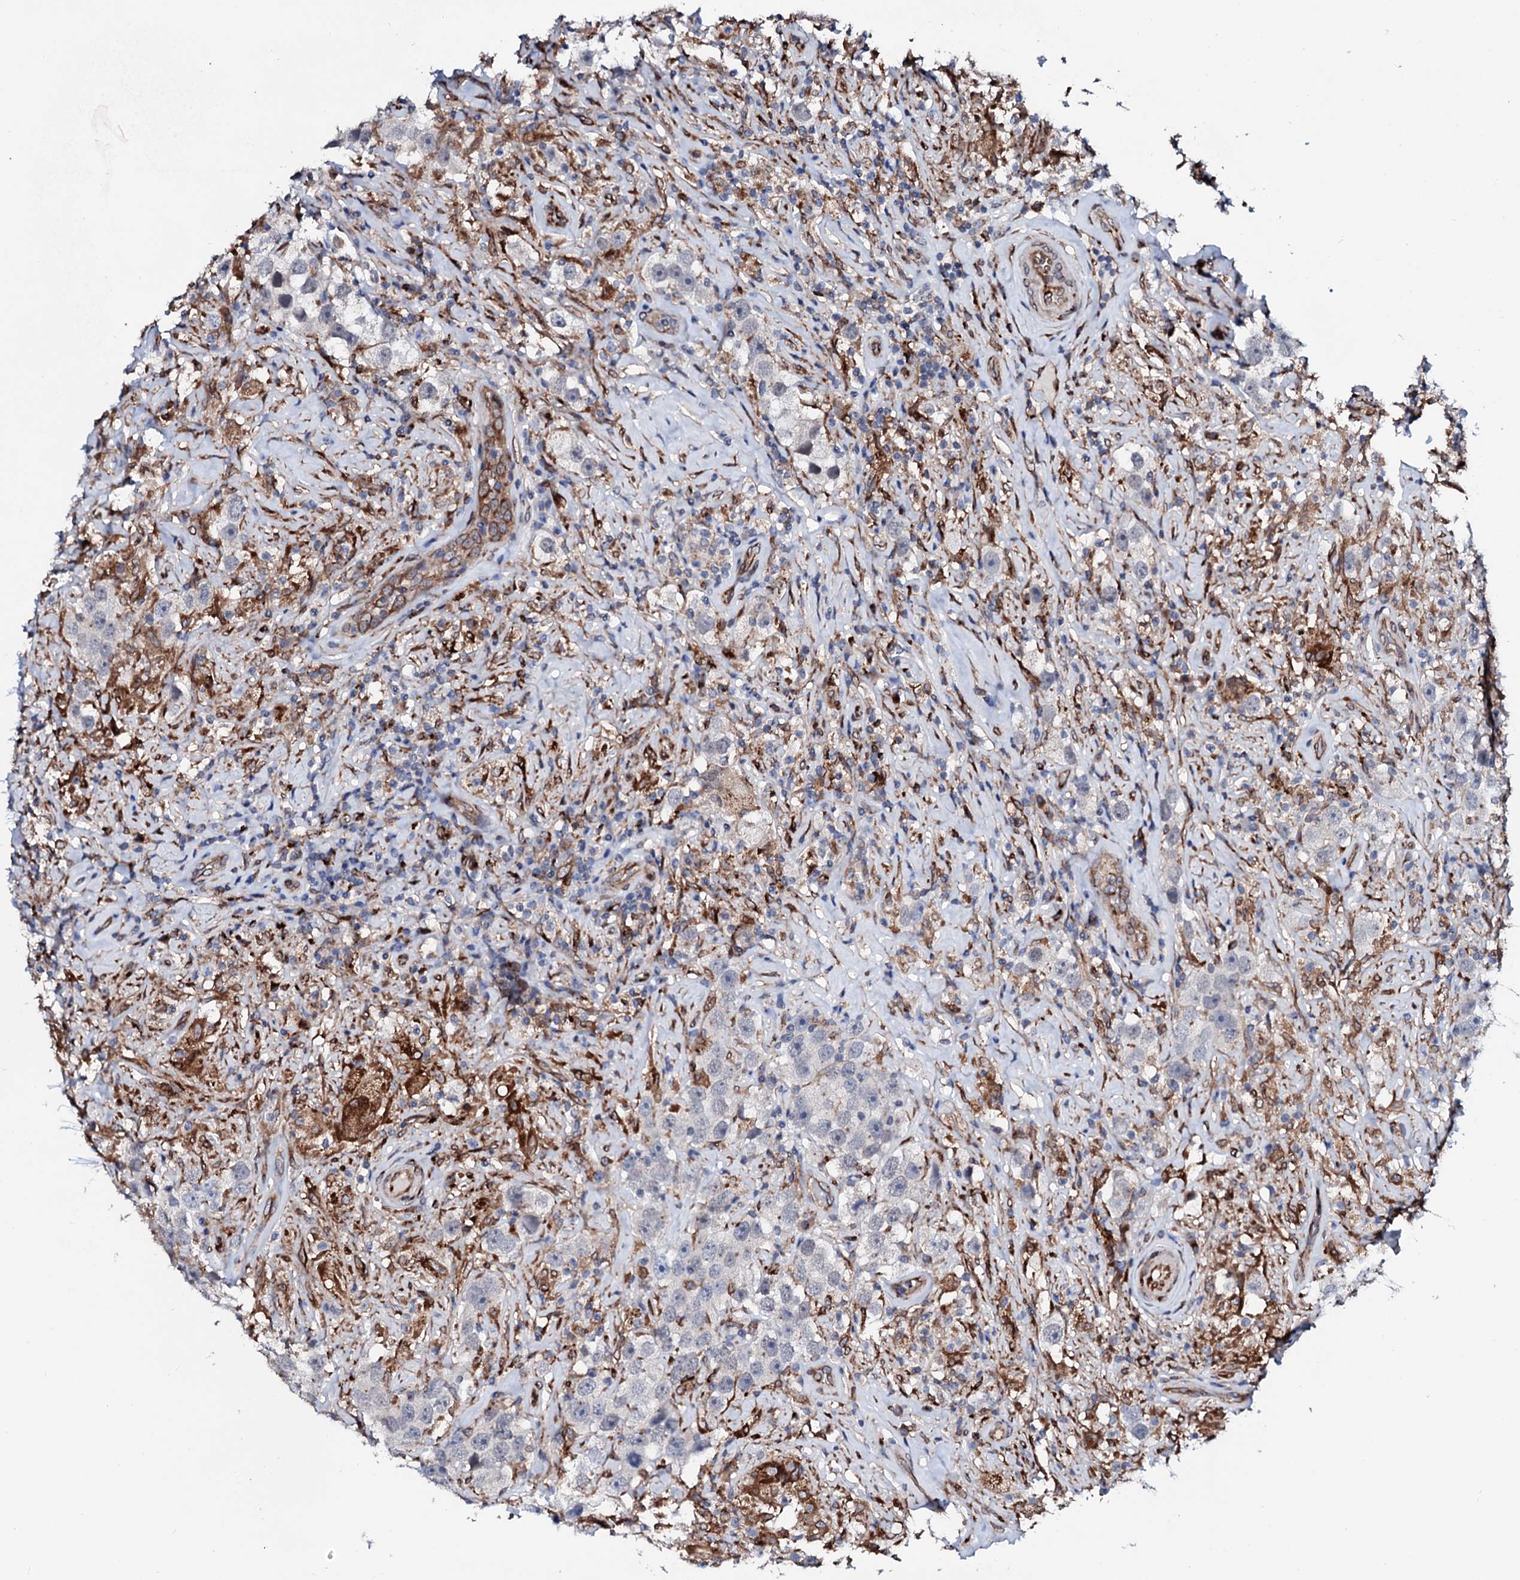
{"staining": {"intensity": "negative", "quantity": "none", "location": "none"}, "tissue": "testis cancer", "cell_type": "Tumor cells", "image_type": "cancer", "snomed": [{"axis": "morphology", "description": "Seminoma, NOS"}, {"axis": "topography", "description": "Testis"}], "caption": "An image of testis cancer (seminoma) stained for a protein displays no brown staining in tumor cells. The staining was performed using DAB to visualize the protein expression in brown, while the nuclei were stained in blue with hematoxylin (Magnification: 20x).", "gene": "TMCO3", "patient": {"sex": "male", "age": 49}}